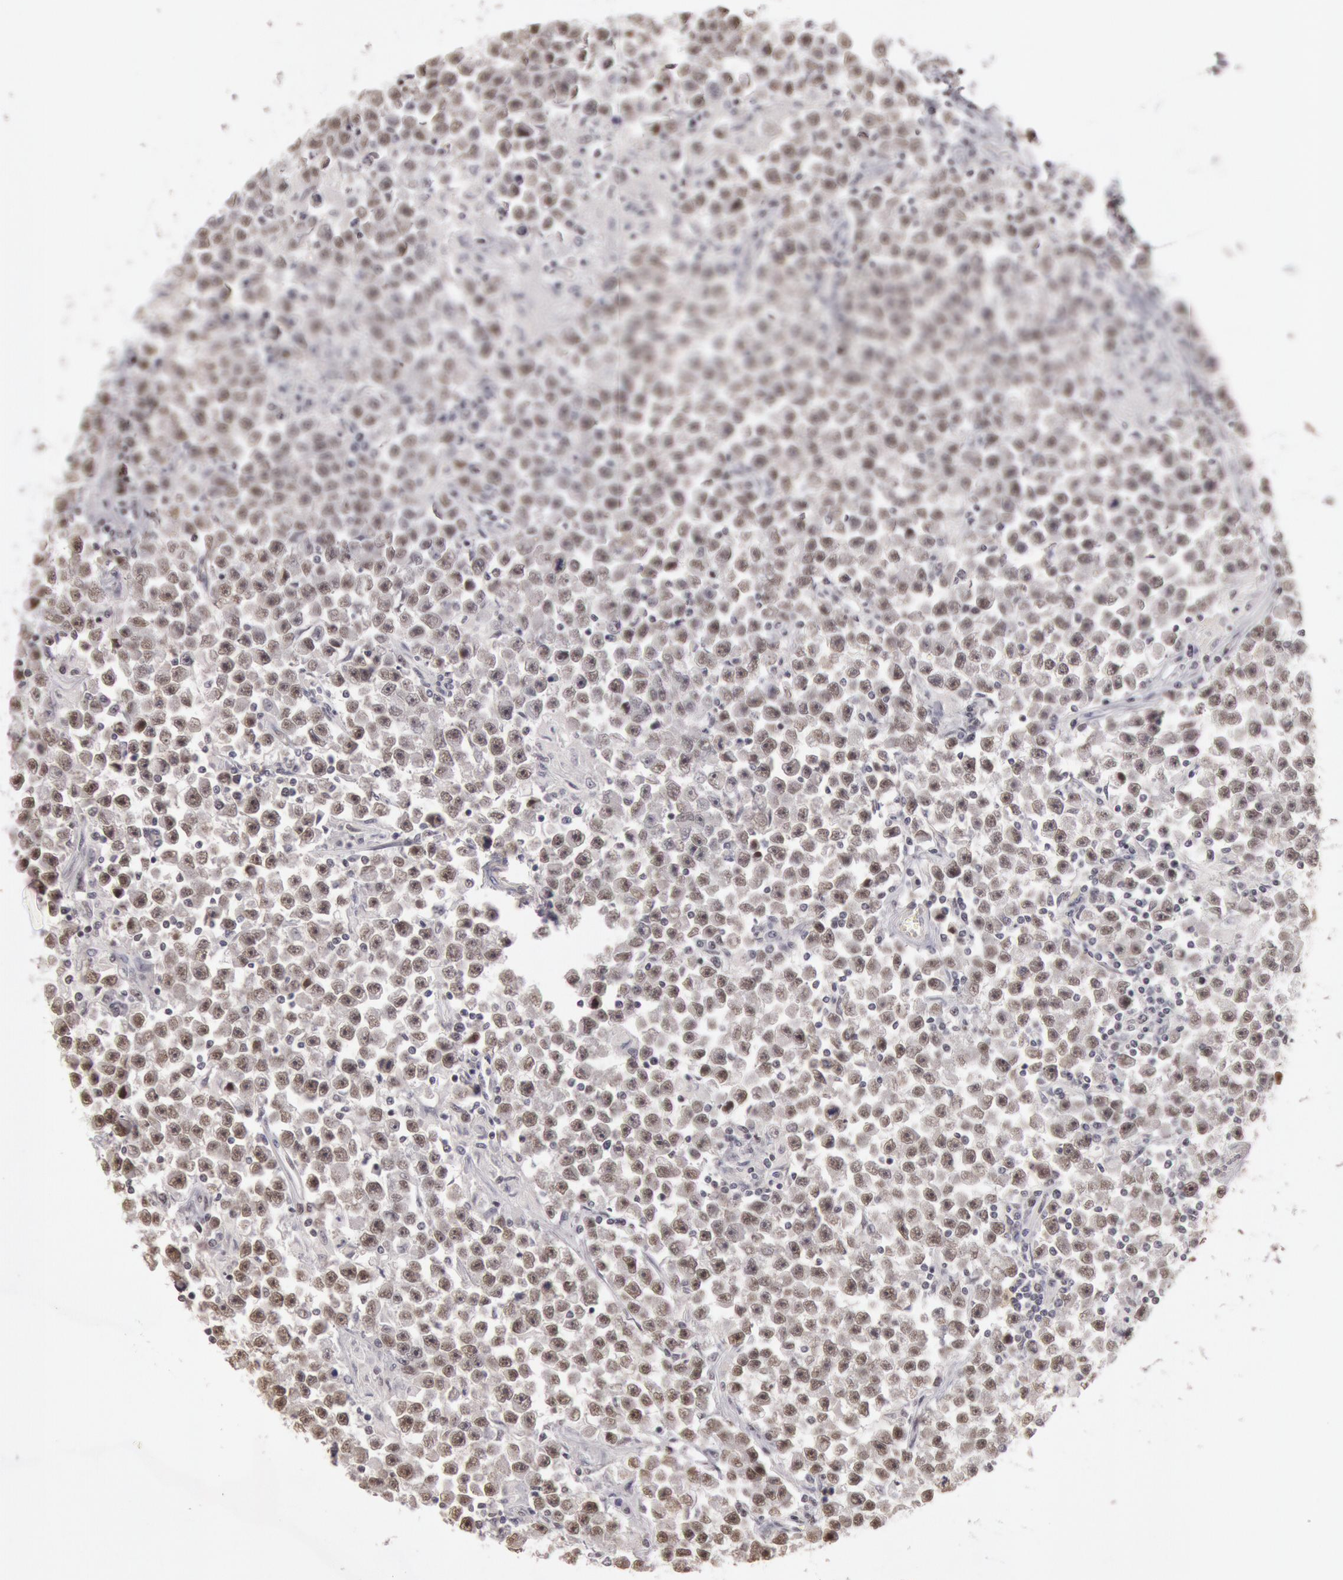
{"staining": {"intensity": "moderate", "quantity": "25%-75%", "location": "nuclear"}, "tissue": "testis cancer", "cell_type": "Tumor cells", "image_type": "cancer", "snomed": [{"axis": "morphology", "description": "Seminoma, NOS"}, {"axis": "topography", "description": "Testis"}], "caption": "Testis cancer stained for a protein (brown) demonstrates moderate nuclear positive staining in about 25%-75% of tumor cells.", "gene": "ESS2", "patient": {"sex": "male", "age": 33}}